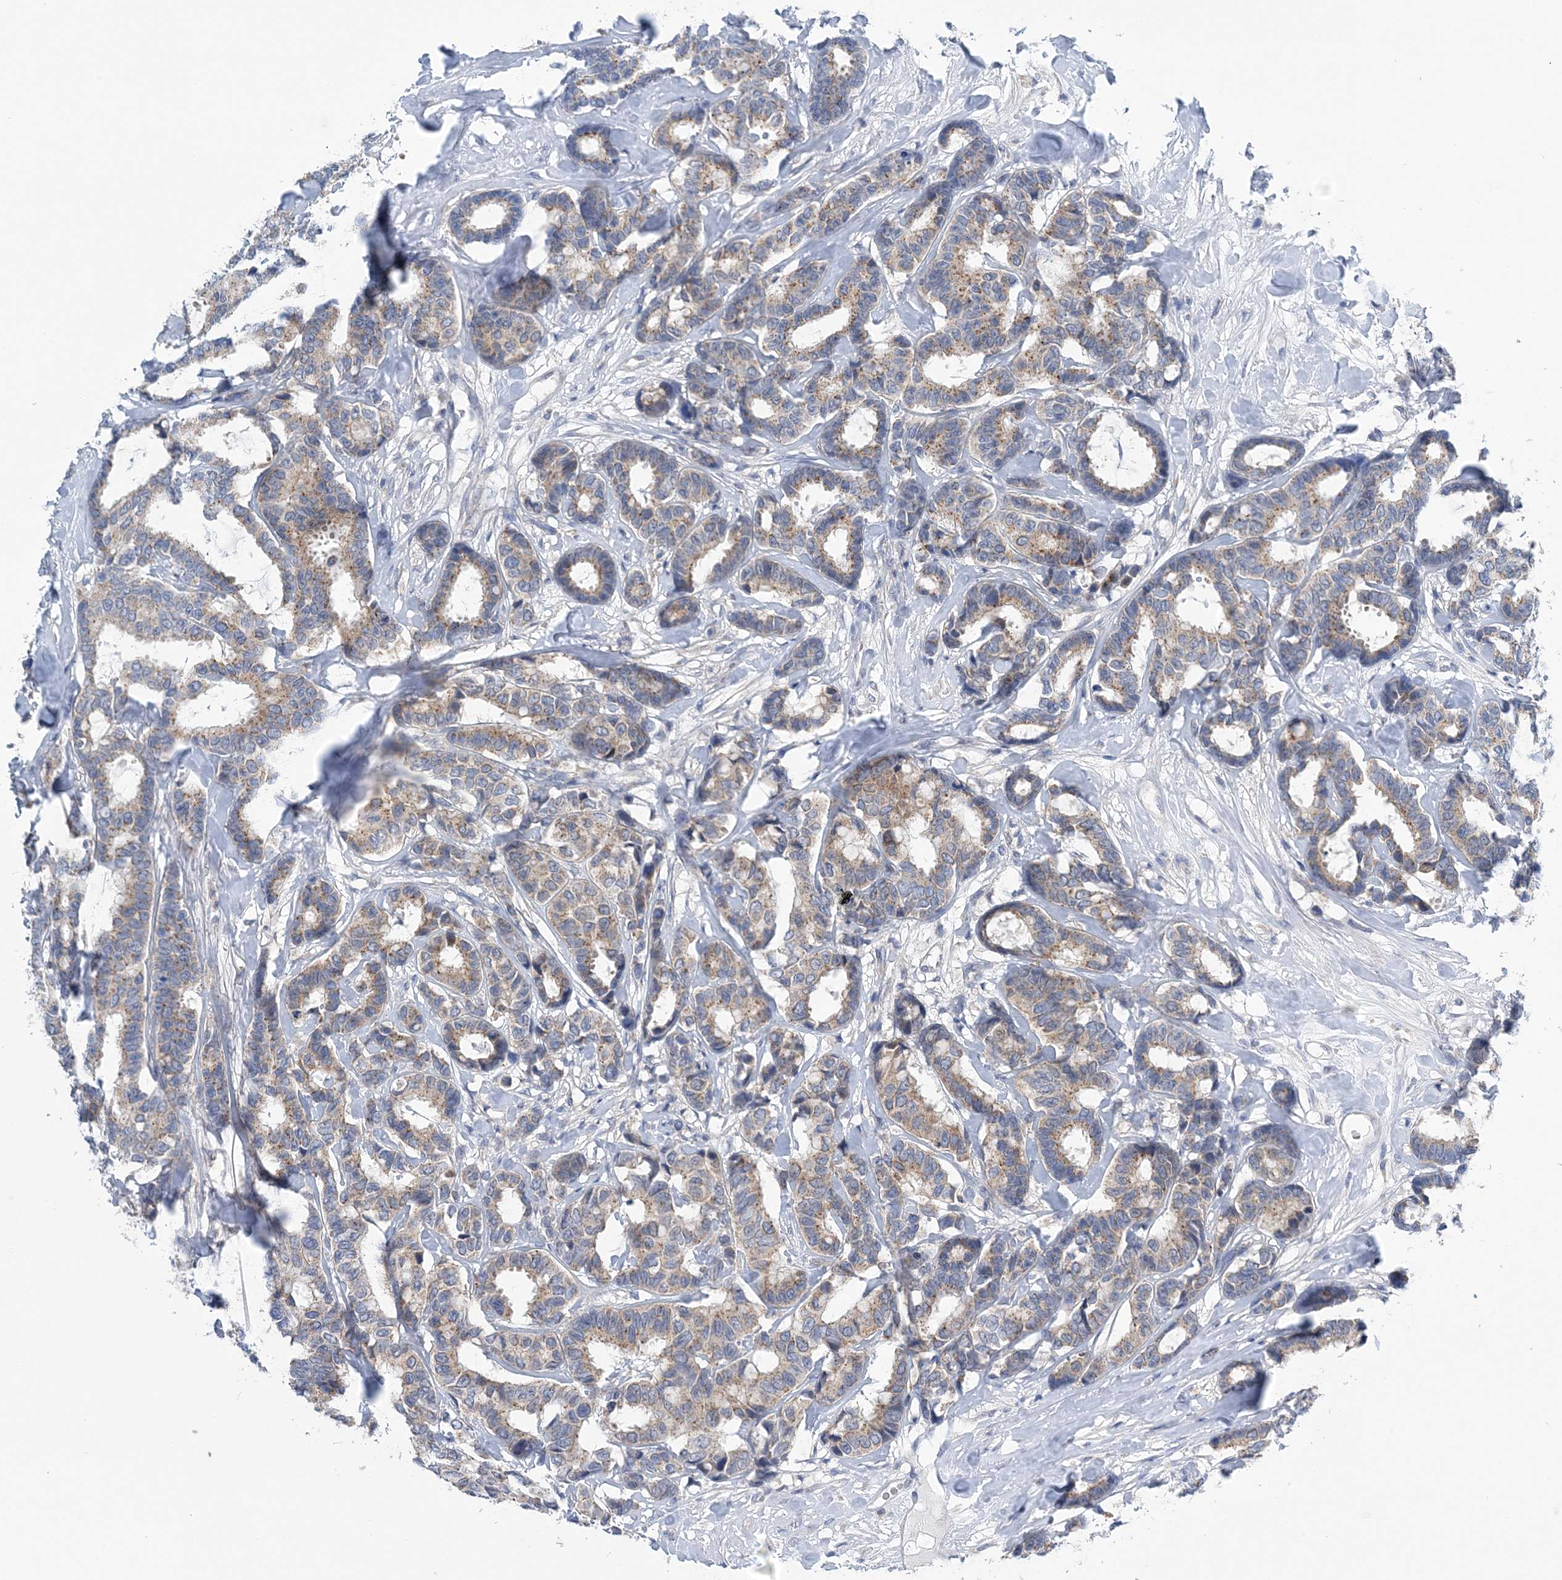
{"staining": {"intensity": "weak", "quantity": ">75%", "location": "cytoplasmic/membranous"}, "tissue": "breast cancer", "cell_type": "Tumor cells", "image_type": "cancer", "snomed": [{"axis": "morphology", "description": "Duct carcinoma"}, {"axis": "topography", "description": "Breast"}], "caption": "Immunohistochemistry staining of breast cancer, which demonstrates low levels of weak cytoplasmic/membranous positivity in about >75% of tumor cells indicating weak cytoplasmic/membranous protein staining. The staining was performed using DAB (brown) for protein detection and nuclei were counterstained in hematoxylin (blue).", "gene": "COPE", "patient": {"sex": "female", "age": 87}}